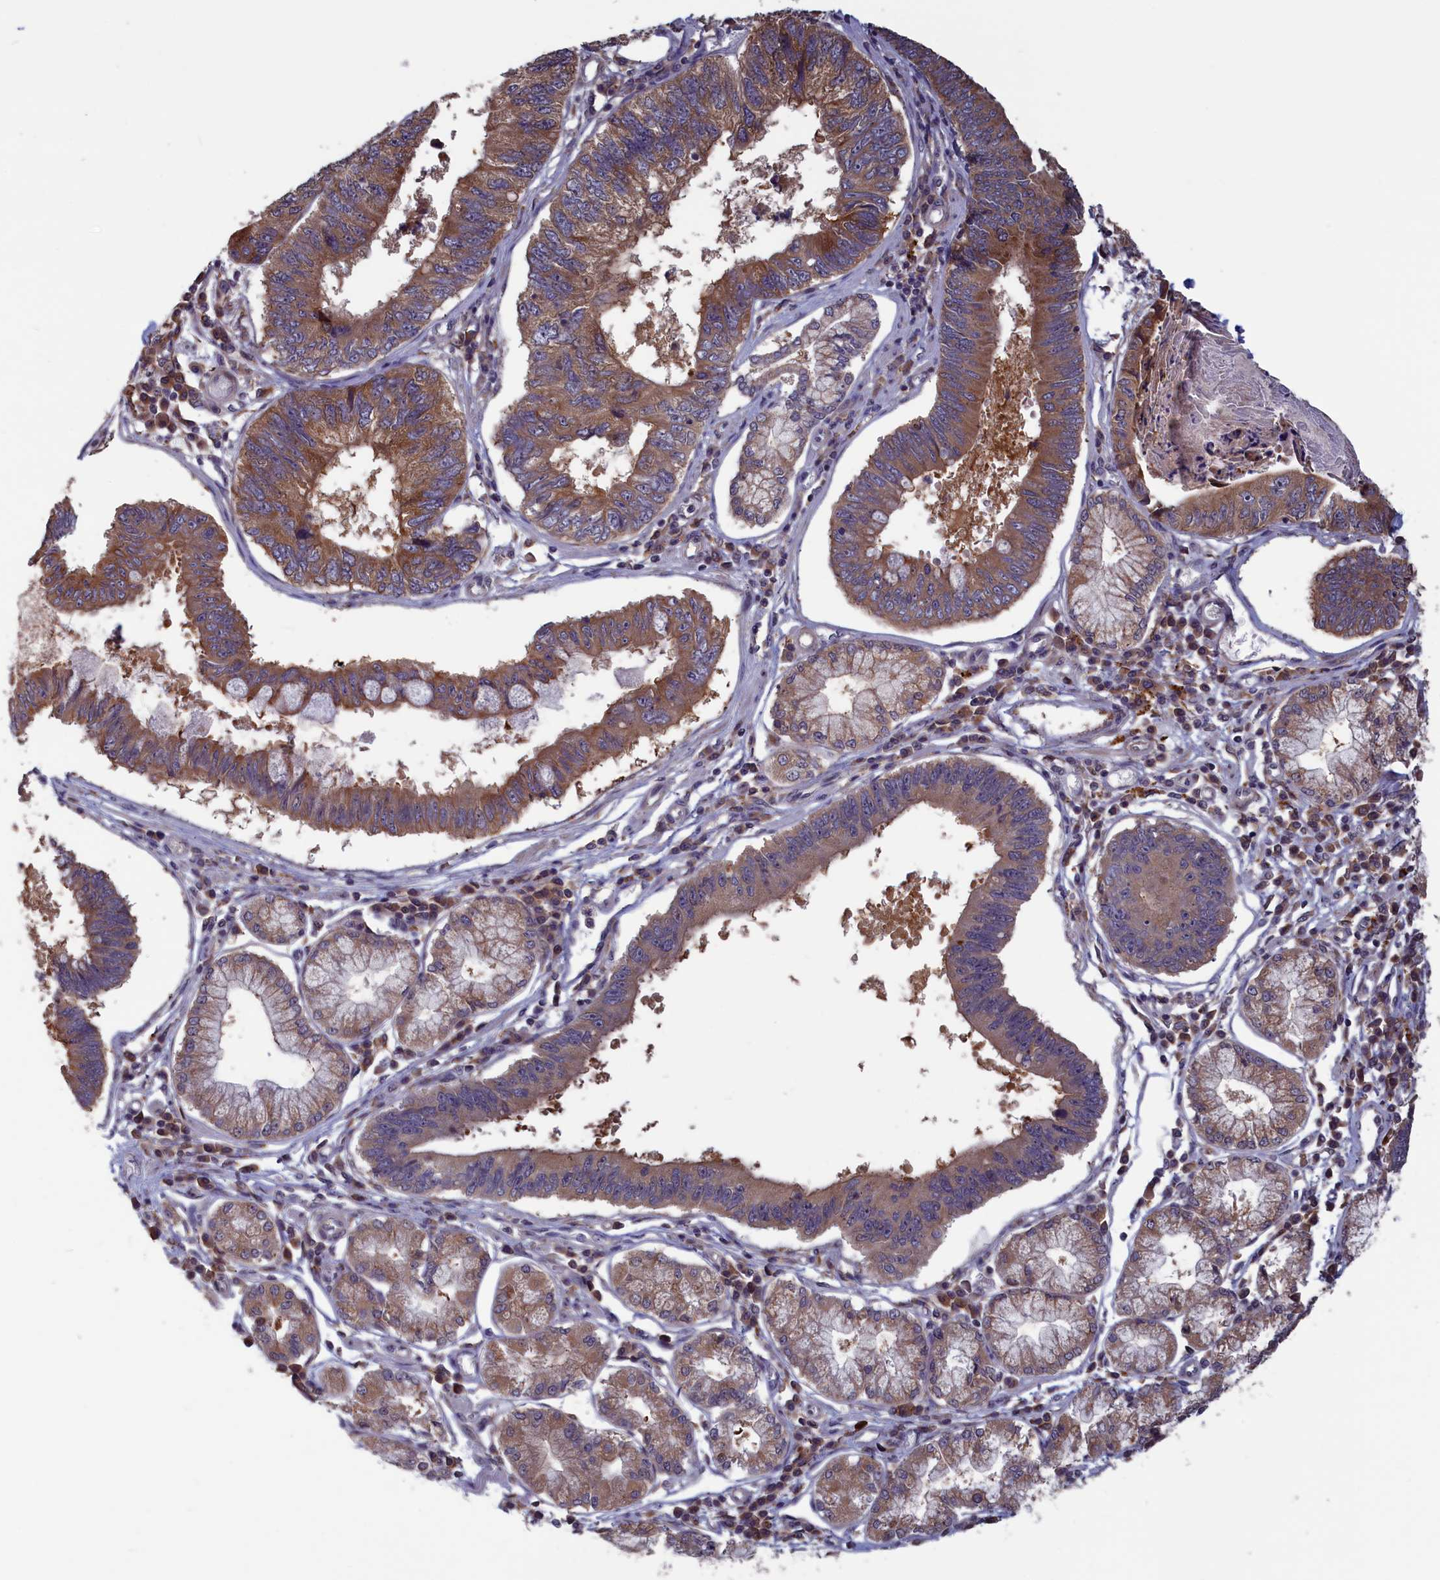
{"staining": {"intensity": "moderate", "quantity": ">75%", "location": "cytoplasmic/membranous"}, "tissue": "stomach cancer", "cell_type": "Tumor cells", "image_type": "cancer", "snomed": [{"axis": "morphology", "description": "Adenocarcinoma, NOS"}, {"axis": "topography", "description": "Stomach"}], "caption": "Stomach cancer stained for a protein demonstrates moderate cytoplasmic/membranous positivity in tumor cells.", "gene": "CACTIN", "patient": {"sex": "male", "age": 59}}